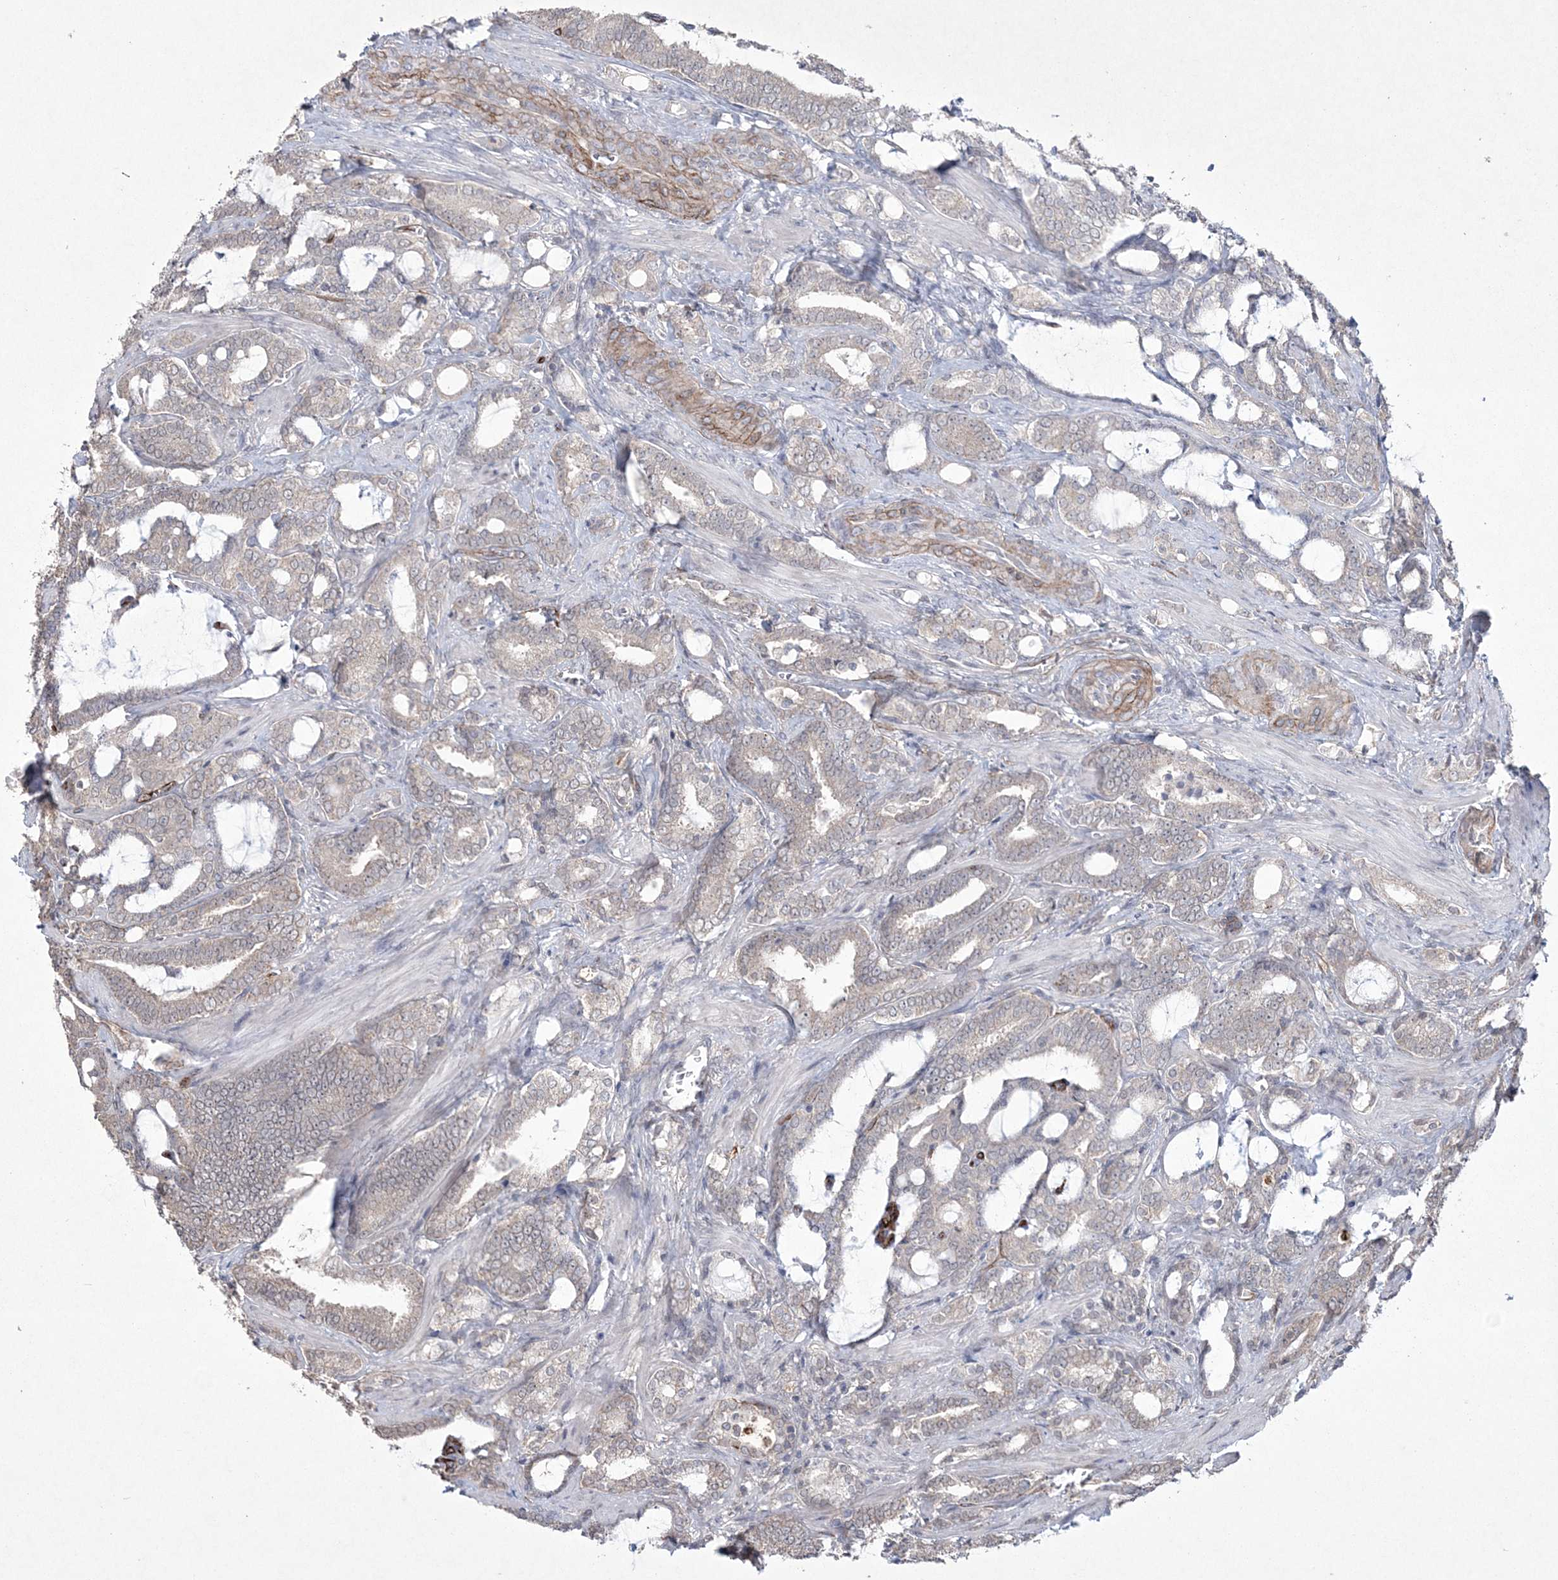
{"staining": {"intensity": "negative", "quantity": "none", "location": "none"}, "tissue": "prostate cancer", "cell_type": "Tumor cells", "image_type": "cancer", "snomed": [{"axis": "morphology", "description": "Adenocarcinoma, High grade"}, {"axis": "topography", "description": "Prostate and seminal vesicle, NOS"}], "caption": "DAB (3,3'-diaminobenzidine) immunohistochemical staining of adenocarcinoma (high-grade) (prostate) reveals no significant positivity in tumor cells.", "gene": "DPCD", "patient": {"sex": "male", "age": 67}}